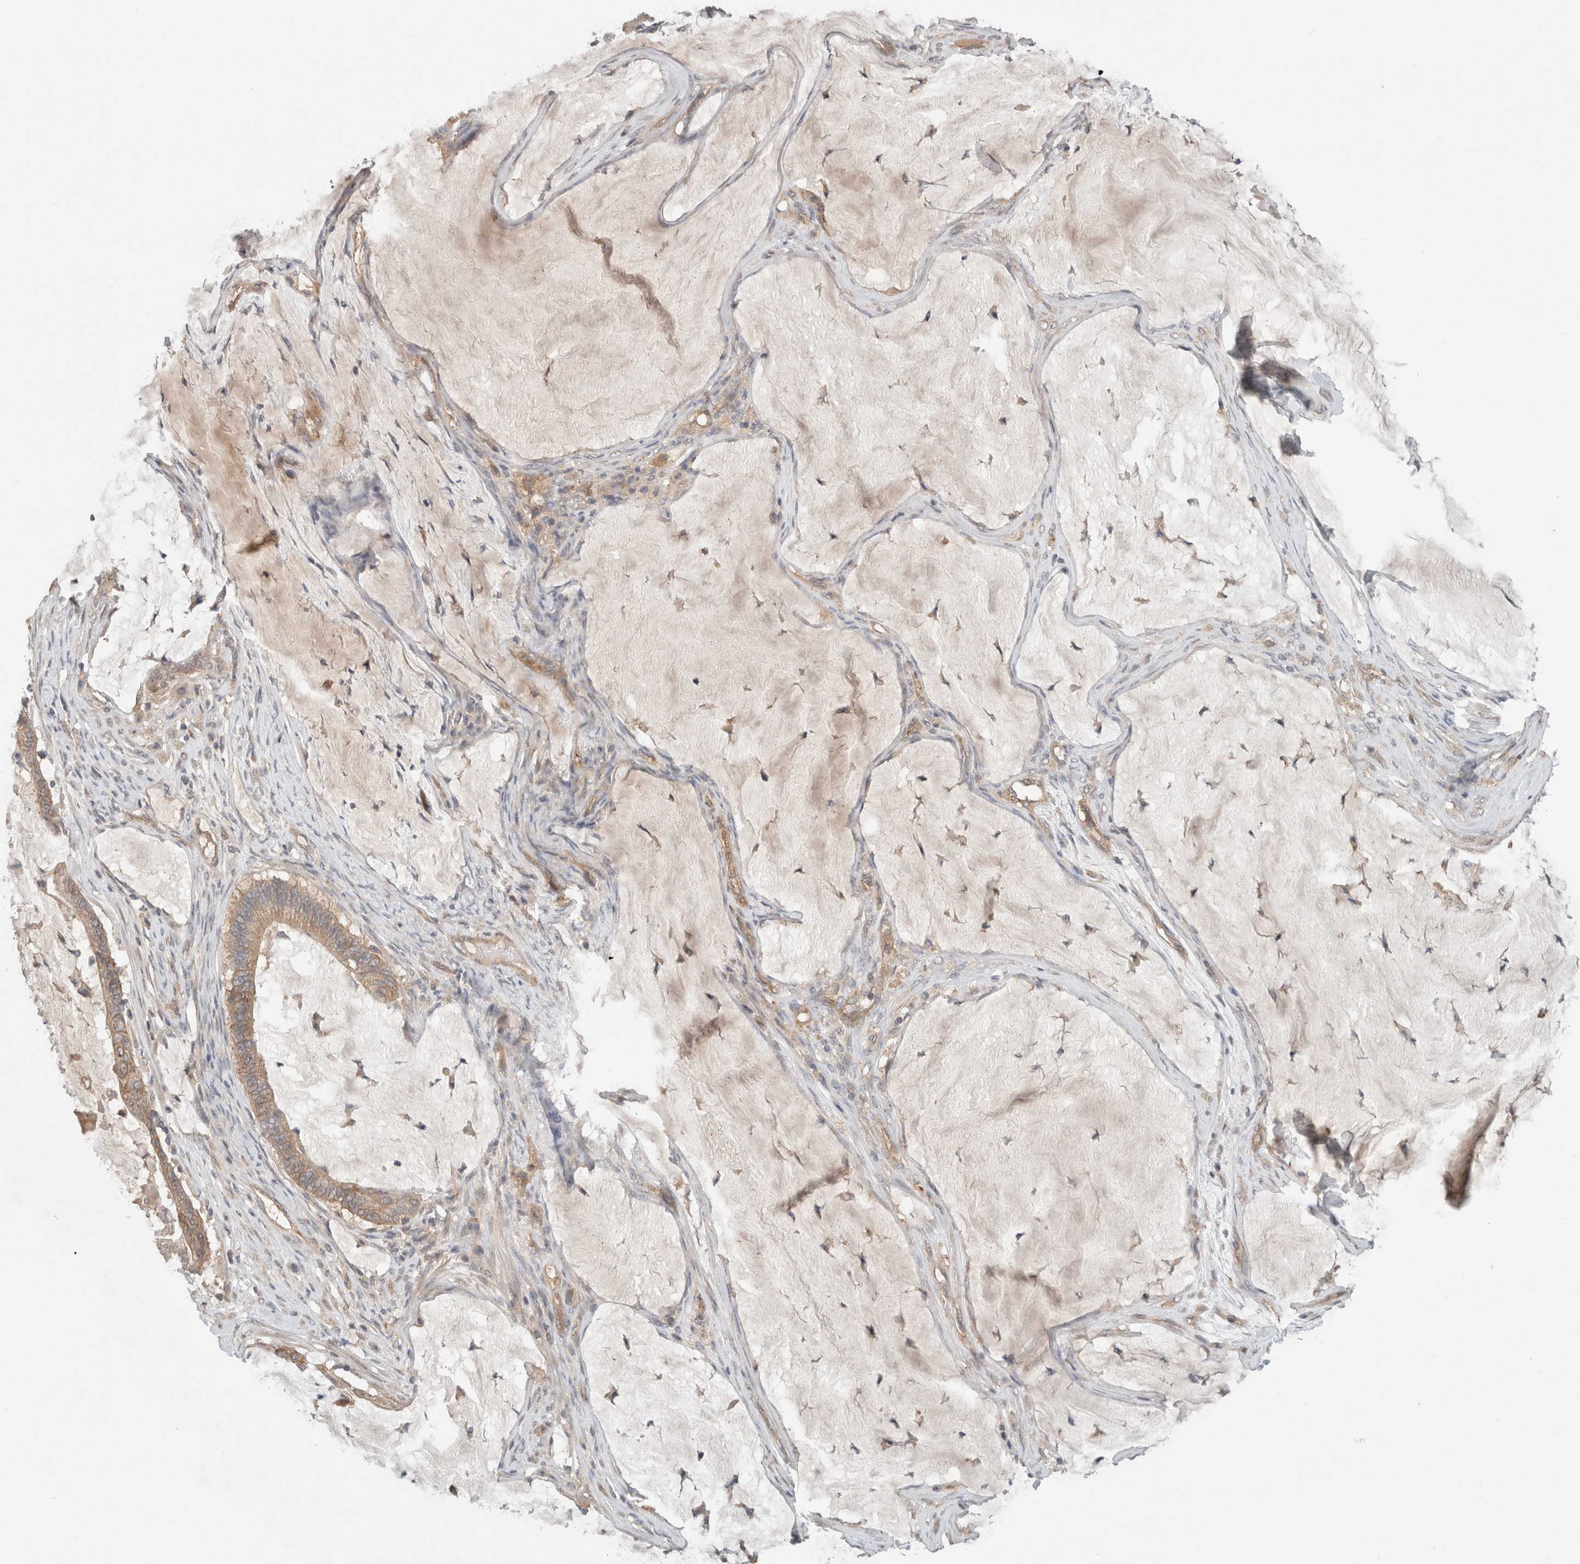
{"staining": {"intensity": "weak", "quantity": ">75%", "location": "cytoplasmic/membranous"}, "tissue": "ovarian cancer", "cell_type": "Tumor cells", "image_type": "cancer", "snomed": [{"axis": "morphology", "description": "Cystadenocarcinoma, mucinous, NOS"}, {"axis": "topography", "description": "Ovary"}], "caption": "Mucinous cystadenocarcinoma (ovarian) stained for a protein demonstrates weak cytoplasmic/membranous positivity in tumor cells.", "gene": "RASAL2", "patient": {"sex": "female", "age": 61}}